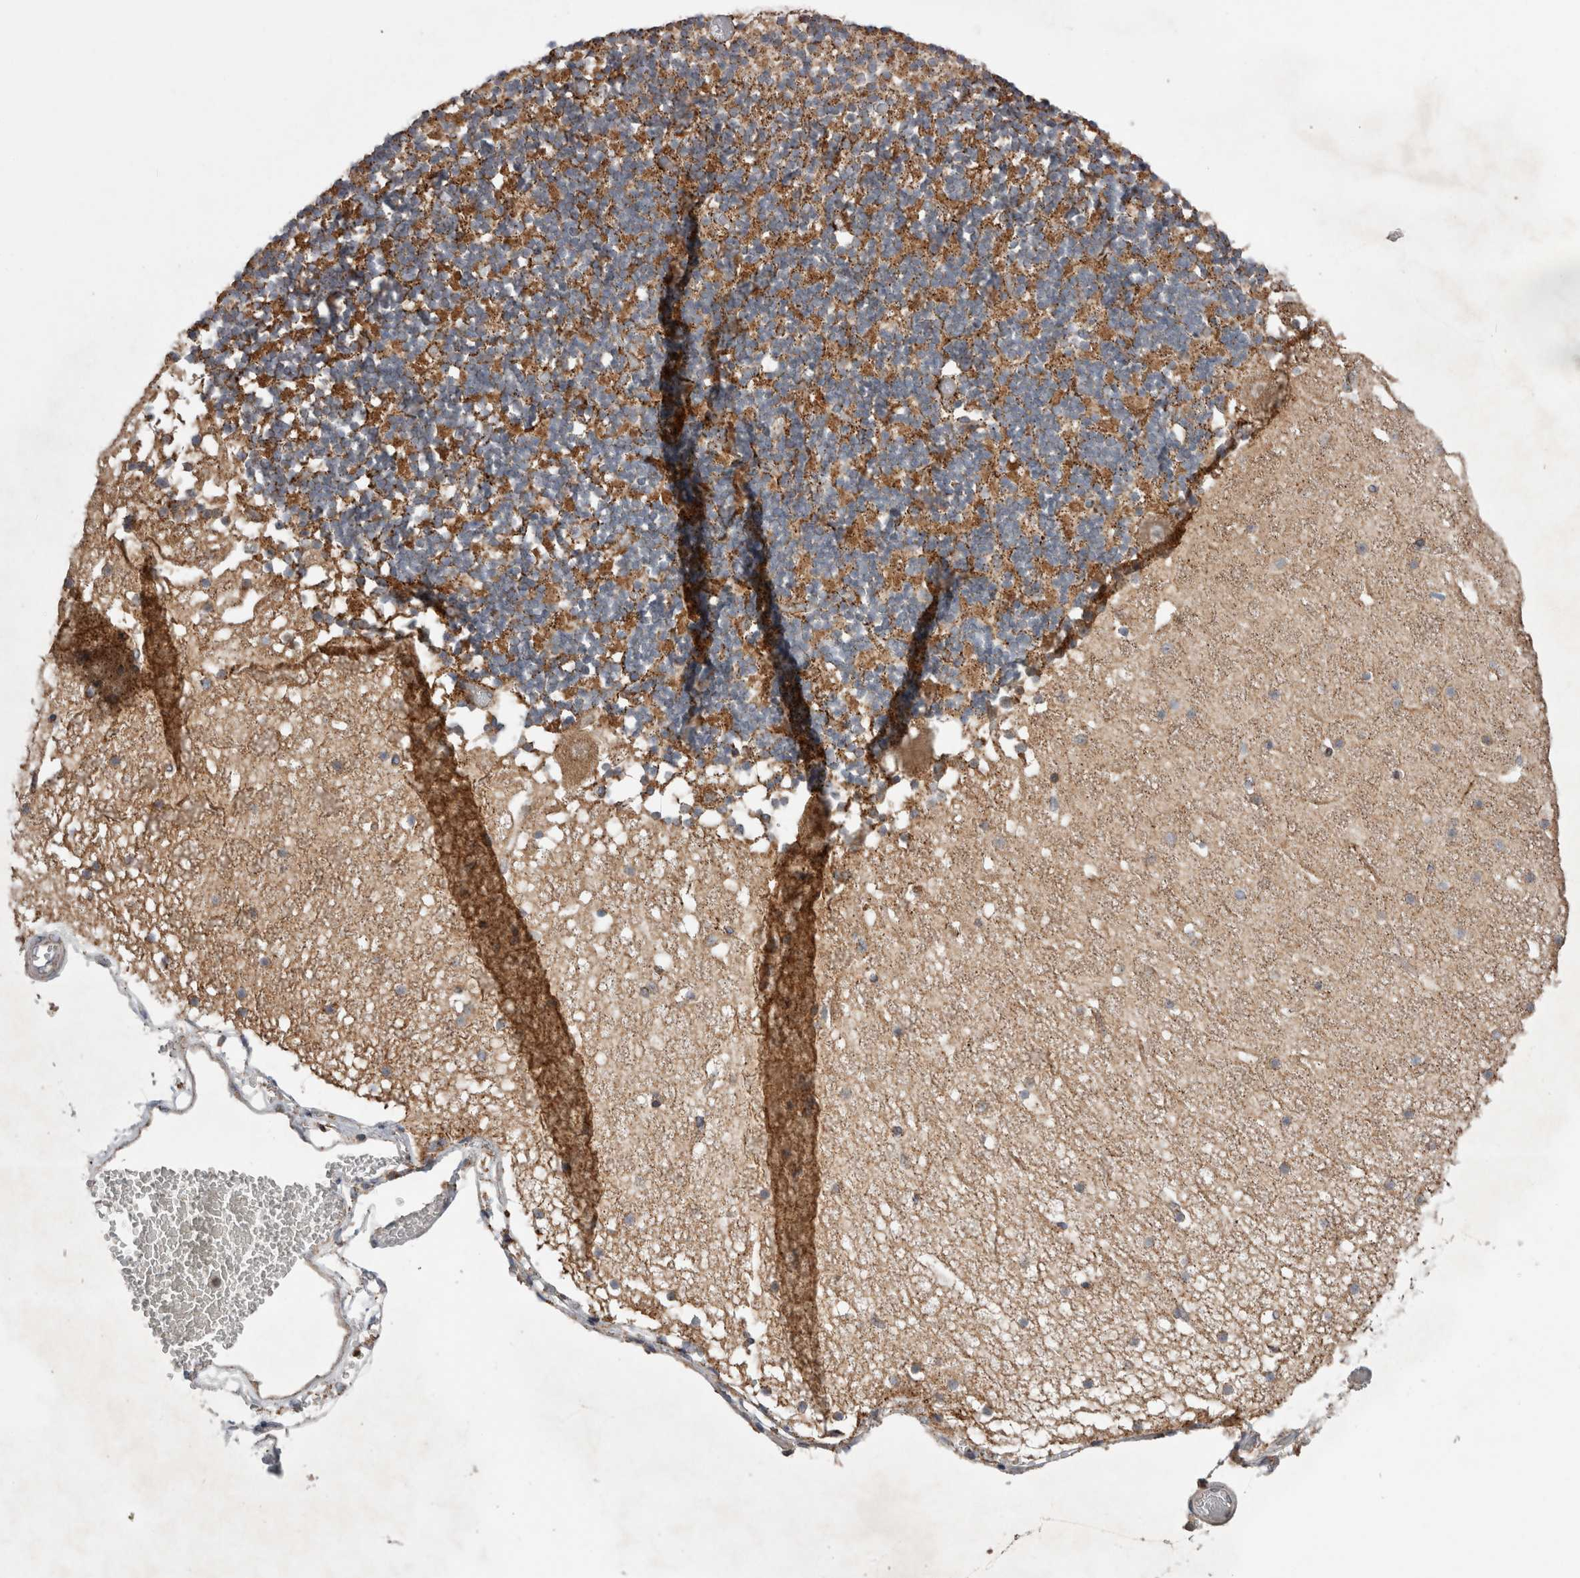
{"staining": {"intensity": "moderate", "quantity": ">75%", "location": "cytoplasmic/membranous"}, "tissue": "cerebellum", "cell_type": "Cells in granular layer", "image_type": "normal", "snomed": [{"axis": "morphology", "description": "Normal tissue, NOS"}, {"axis": "topography", "description": "Cerebellum"}], "caption": "Normal cerebellum reveals moderate cytoplasmic/membranous positivity in approximately >75% of cells in granular layer, visualized by immunohistochemistry. (DAB (3,3'-diaminobenzidine) IHC with brightfield microscopy, high magnification).", "gene": "KIF21B", "patient": {"sex": "female", "age": 28}}